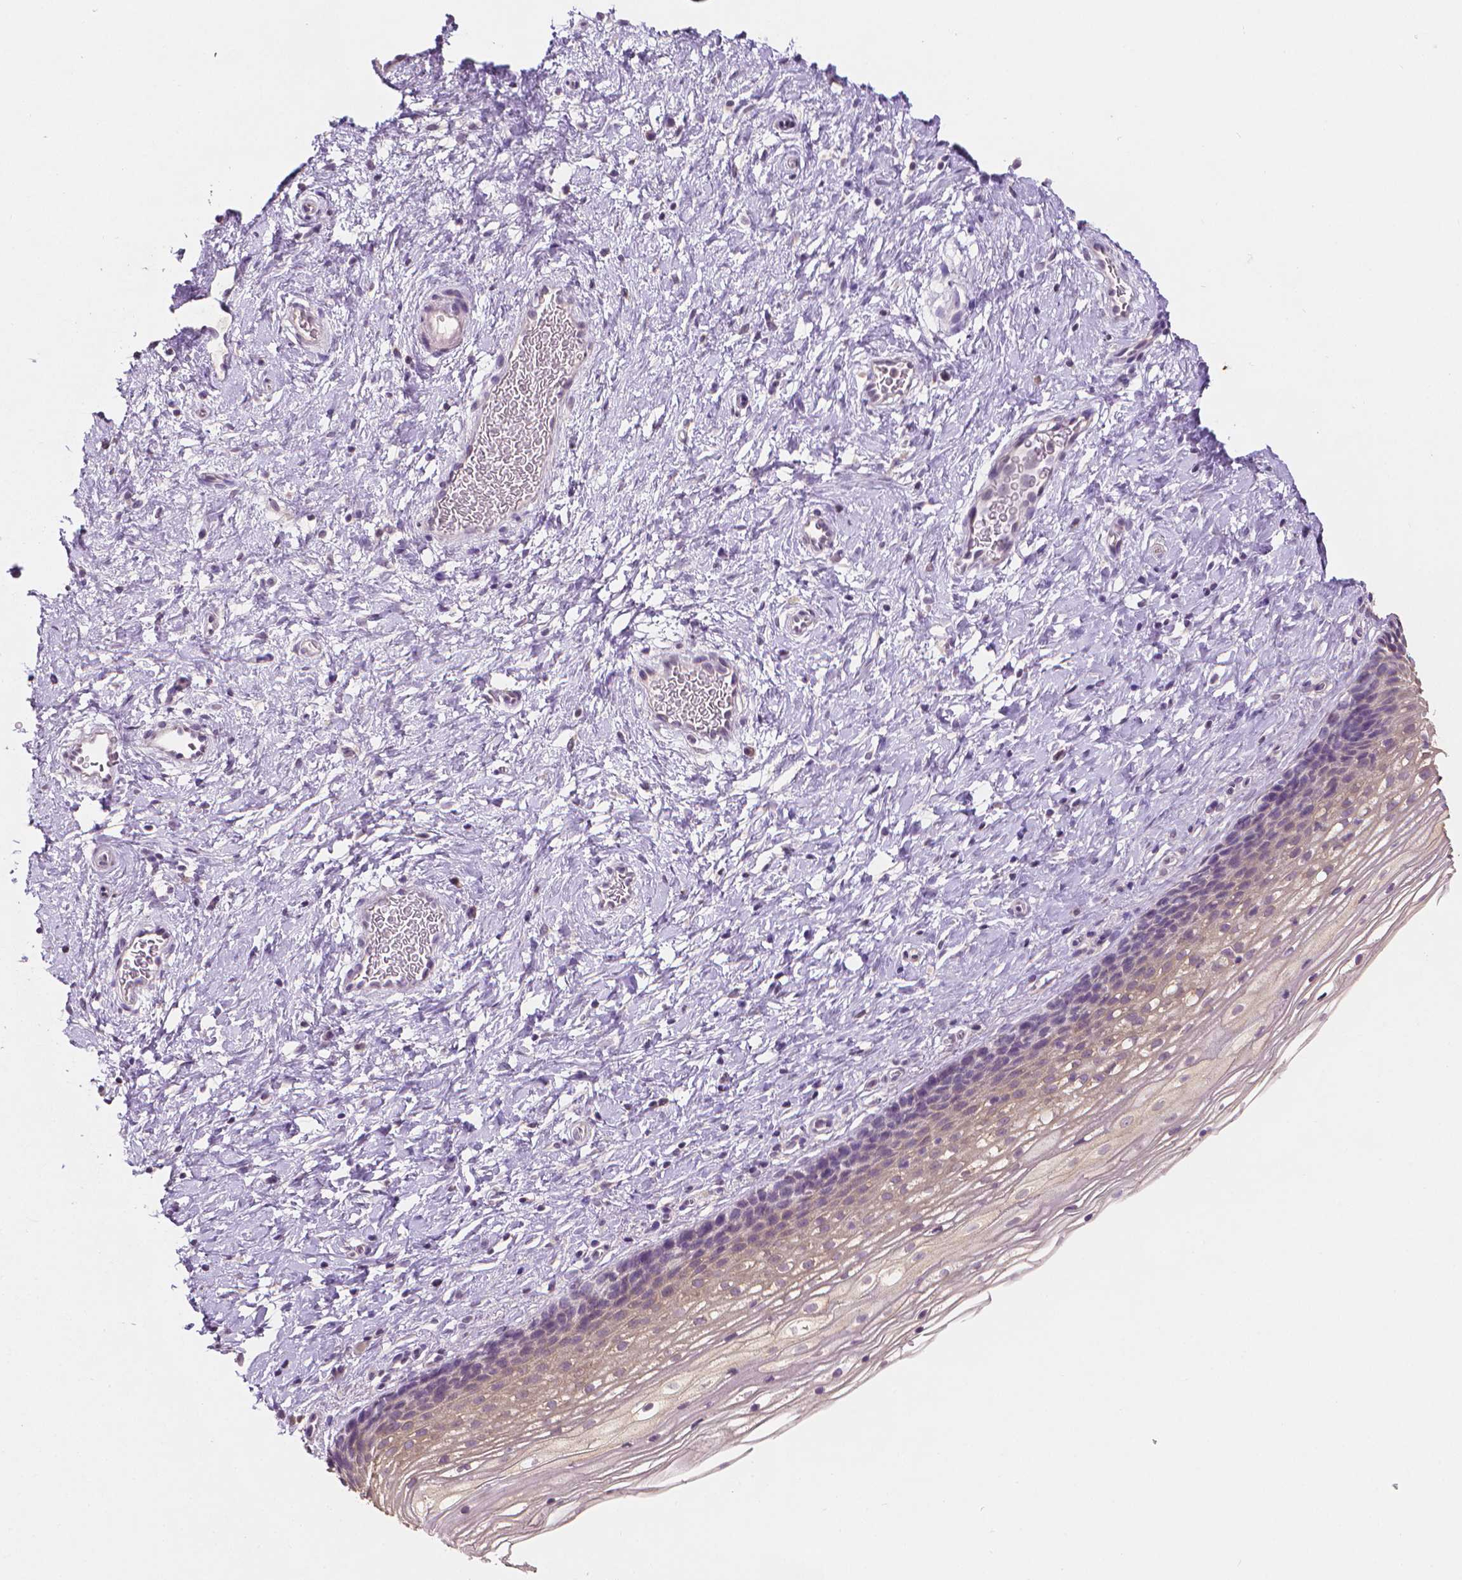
{"staining": {"intensity": "negative", "quantity": "none", "location": "none"}, "tissue": "cervix", "cell_type": "Glandular cells", "image_type": "normal", "snomed": [{"axis": "morphology", "description": "Normal tissue, NOS"}, {"axis": "topography", "description": "Cervix"}], "caption": "IHC micrograph of benign human cervix stained for a protein (brown), which reveals no staining in glandular cells.", "gene": "FASN", "patient": {"sex": "female", "age": 34}}